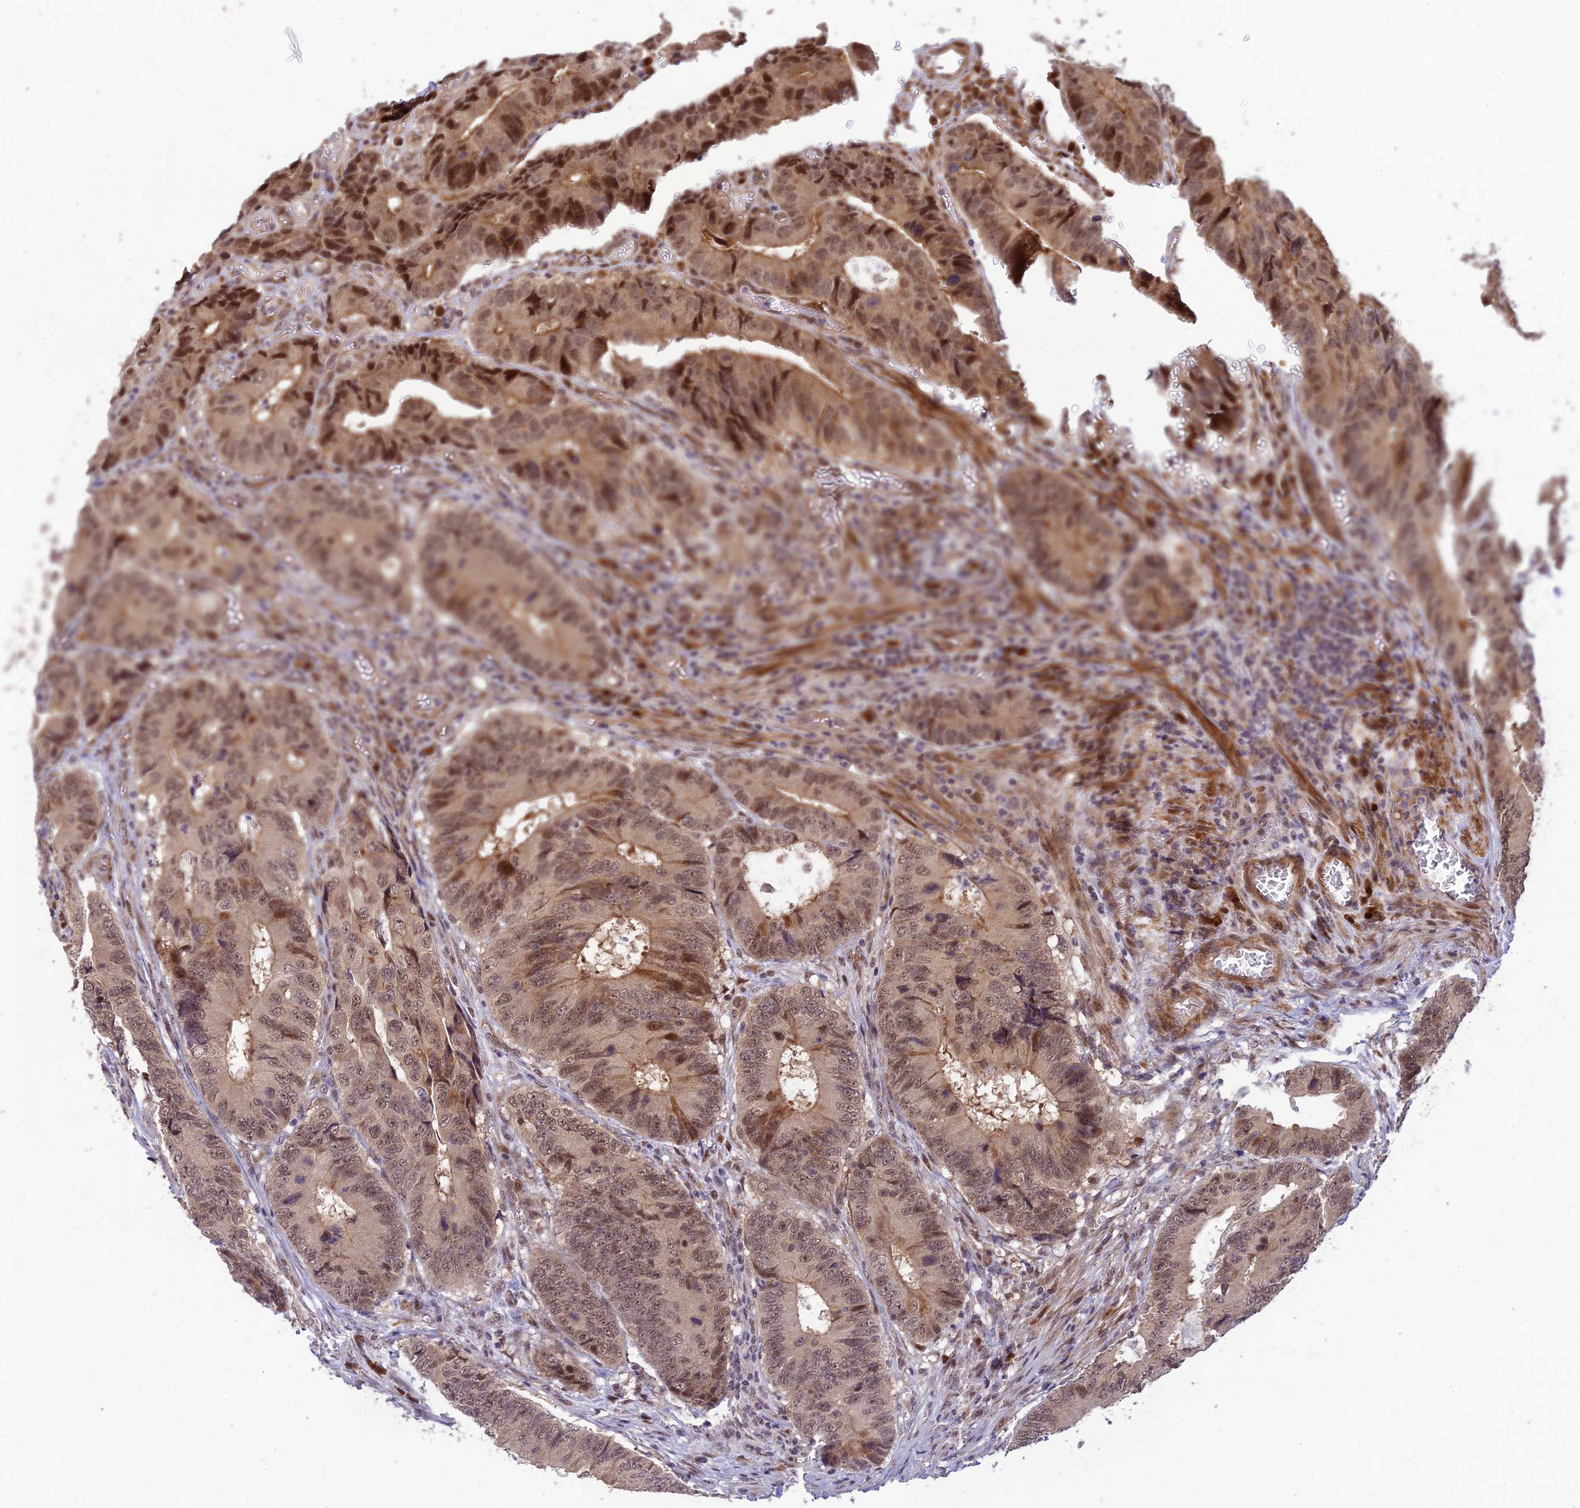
{"staining": {"intensity": "moderate", "quantity": "25%-75%", "location": "nuclear"}, "tissue": "colorectal cancer", "cell_type": "Tumor cells", "image_type": "cancer", "snomed": [{"axis": "morphology", "description": "Adenocarcinoma, NOS"}, {"axis": "topography", "description": "Colon"}], "caption": "Immunohistochemical staining of colorectal cancer demonstrates medium levels of moderate nuclear expression in about 25%-75% of tumor cells.", "gene": "ASPDH", "patient": {"sex": "male", "age": 85}}